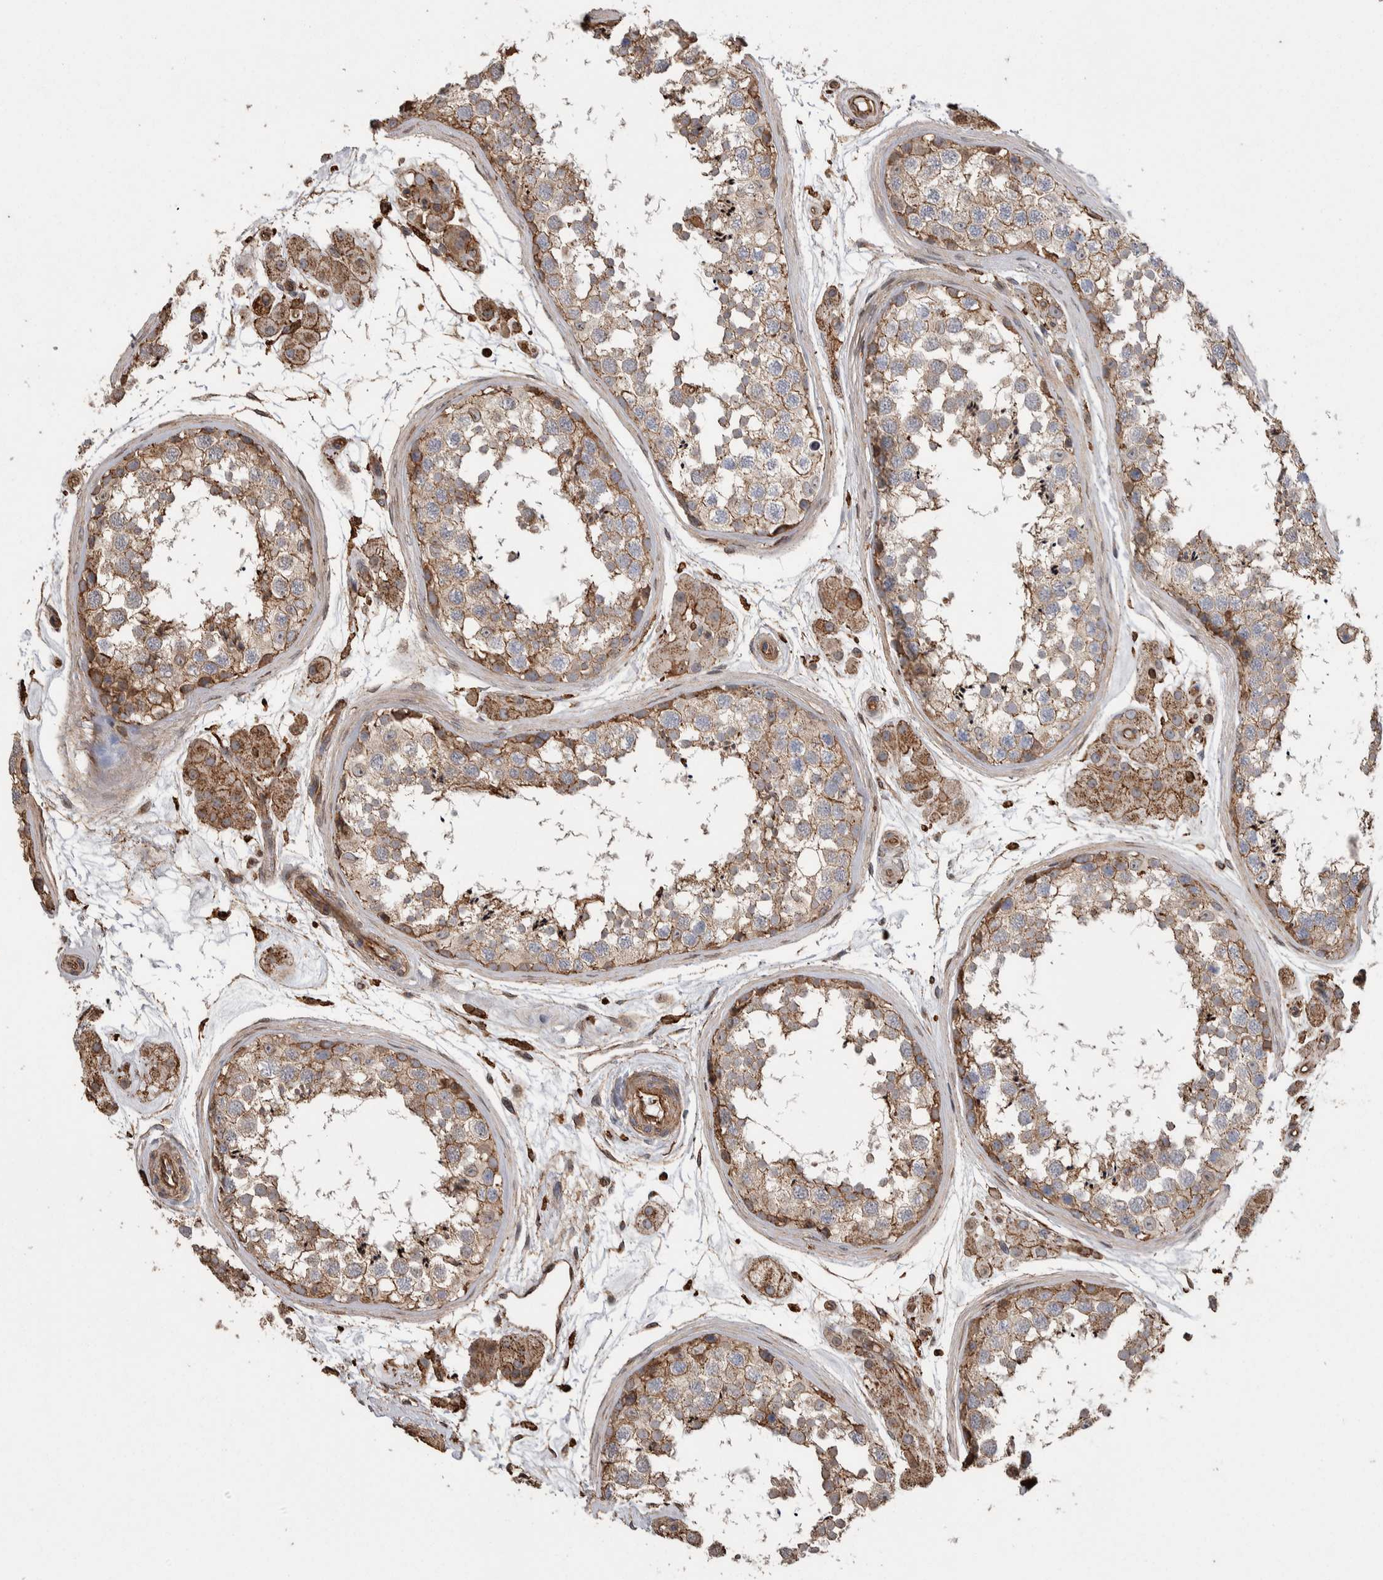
{"staining": {"intensity": "moderate", "quantity": ">75%", "location": "cytoplasmic/membranous"}, "tissue": "testis", "cell_type": "Cells in seminiferous ducts", "image_type": "normal", "snomed": [{"axis": "morphology", "description": "Normal tissue, NOS"}, {"axis": "topography", "description": "Testis"}], "caption": "Moderate cytoplasmic/membranous staining is present in about >75% of cells in seminiferous ducts in benign testis. (DAB (3,3'-diaminobenzidine) IHC with brightfield microscopy, high magnification).", "gene": "ENPP2", "patient": {"sex": "male", "age": 56}}